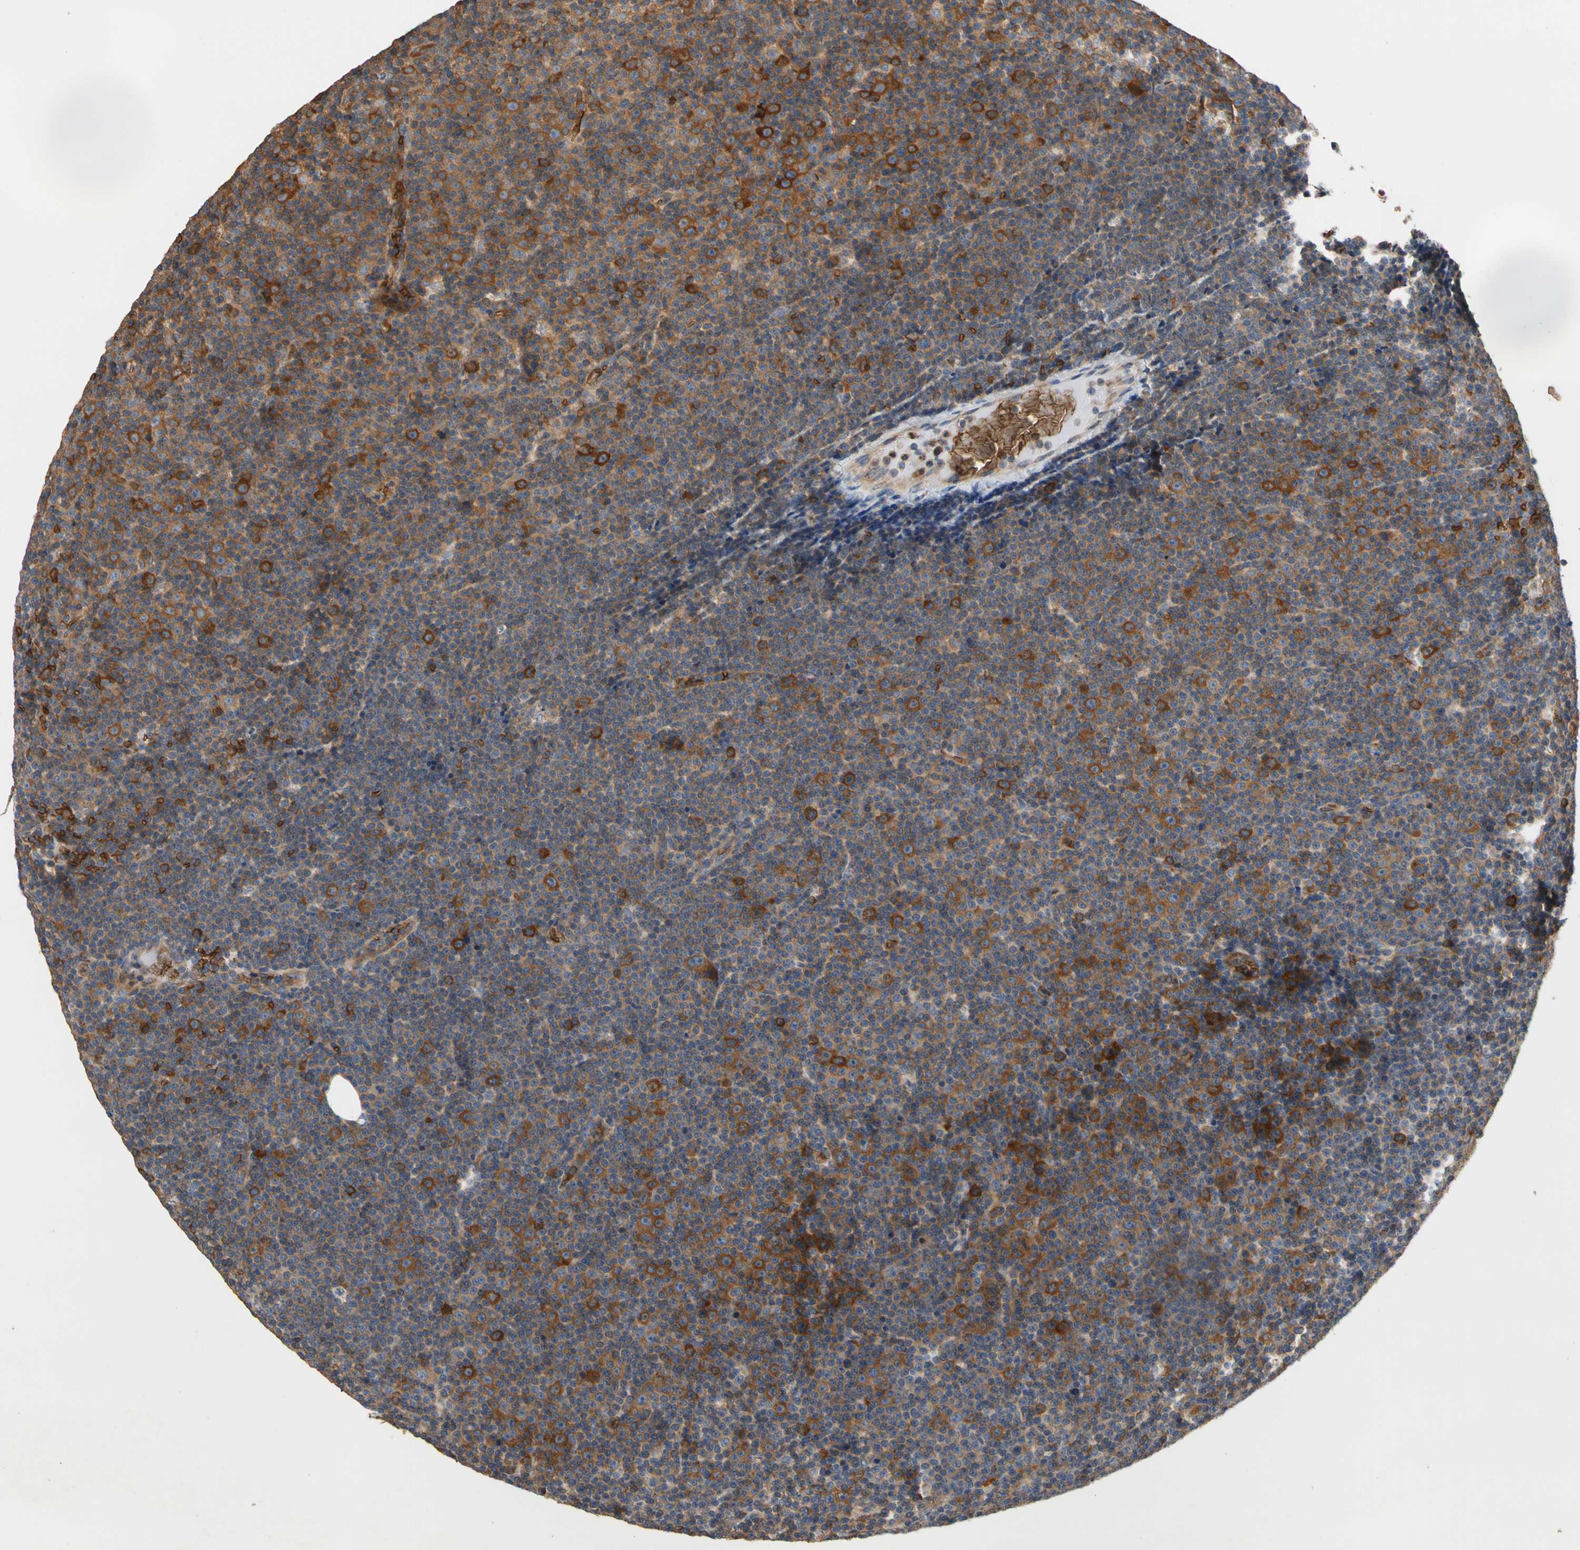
{"staining": {"intensity": "strong", "quantity": "25%-75%", "location": "cytoplasmic/membranous"}, "tissue": "lymphoma", "cell_type": "Tumor cells", "image_type": "cancer", "snomed": [{"axis": "morphology", "description": "Malignant lymphoma, non-Hodgkin's type, Low grade"}, {"axis": "topography", "description": "Lymph node"}], "caption": "A histopathology image of malignant lymphoma, non-Hodgkin's type (low-grade) stained for a protein demonstrates strong cytoplasmic/membranous brown staining in tumor cells. The protein of interest is stained brown, and the nuclei are stained in blue (DAB IHC with brightfield microscopy, high magnification).", "gene": "RIOK2", "patient": {"sex": "female", "age": 67}}